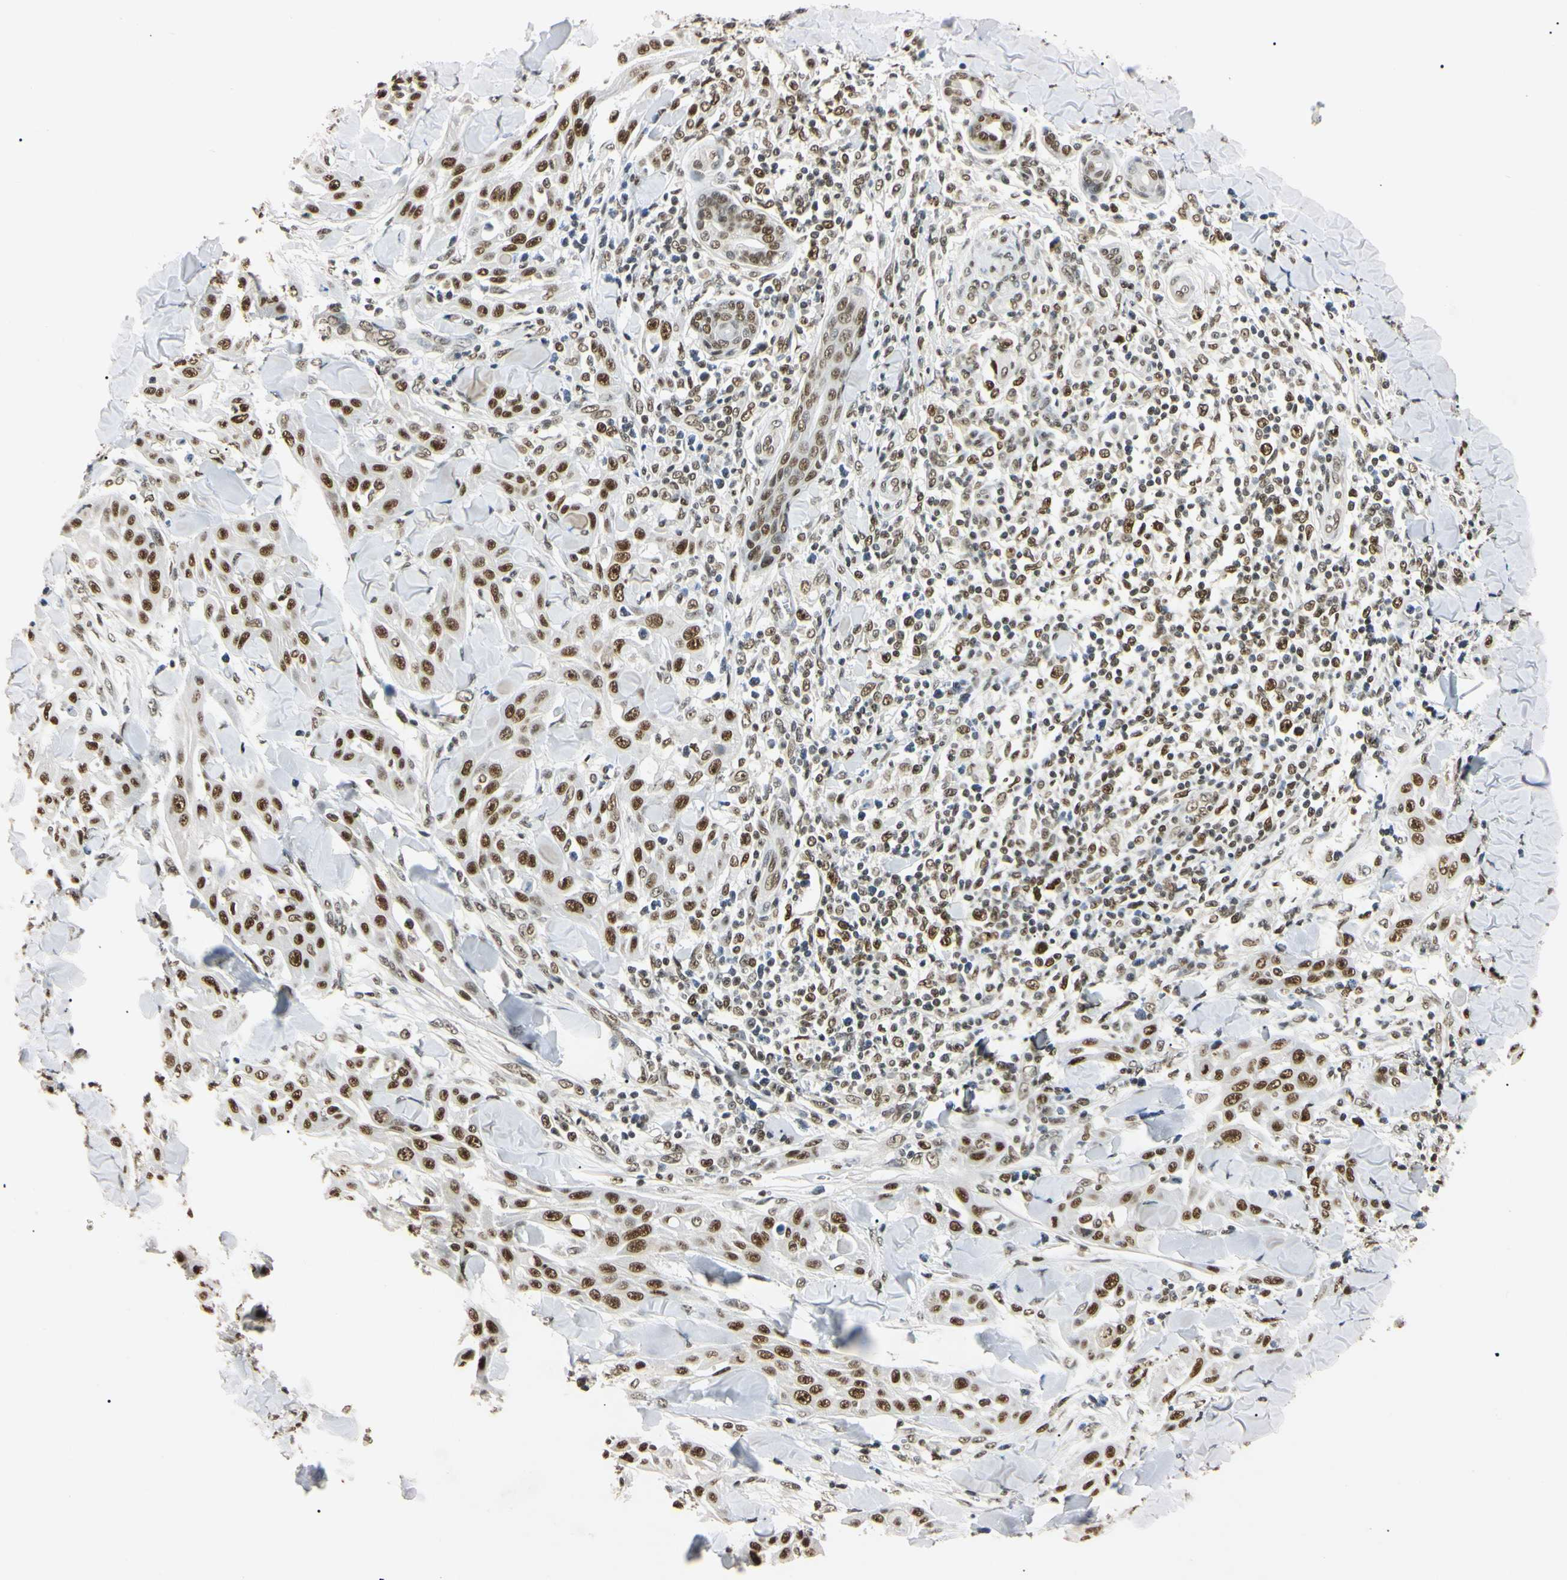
{"staining": {"intensity": "strong", "quantity": ">75%", "location": "nuclear"}, "tissue": "skin cancer", "cell_type": "Tumor cells", "image_type": "cancer", "snomed": [{"axis": "morphology", "description": "Squamous cell carcinoma, NOS"}, {"axis": "topography", "description": "Skin"}], "caption": "This image displays skin squamous cell carcinoma stained with immunohistochemistry (IHC) to label a protein in brown. The nuclear of tumor cells show strong positivity for the protein. Nuclei are counter-stained blue.", "gene": "SMARCA5", "patient": {"sex": "male", "age": 24}}